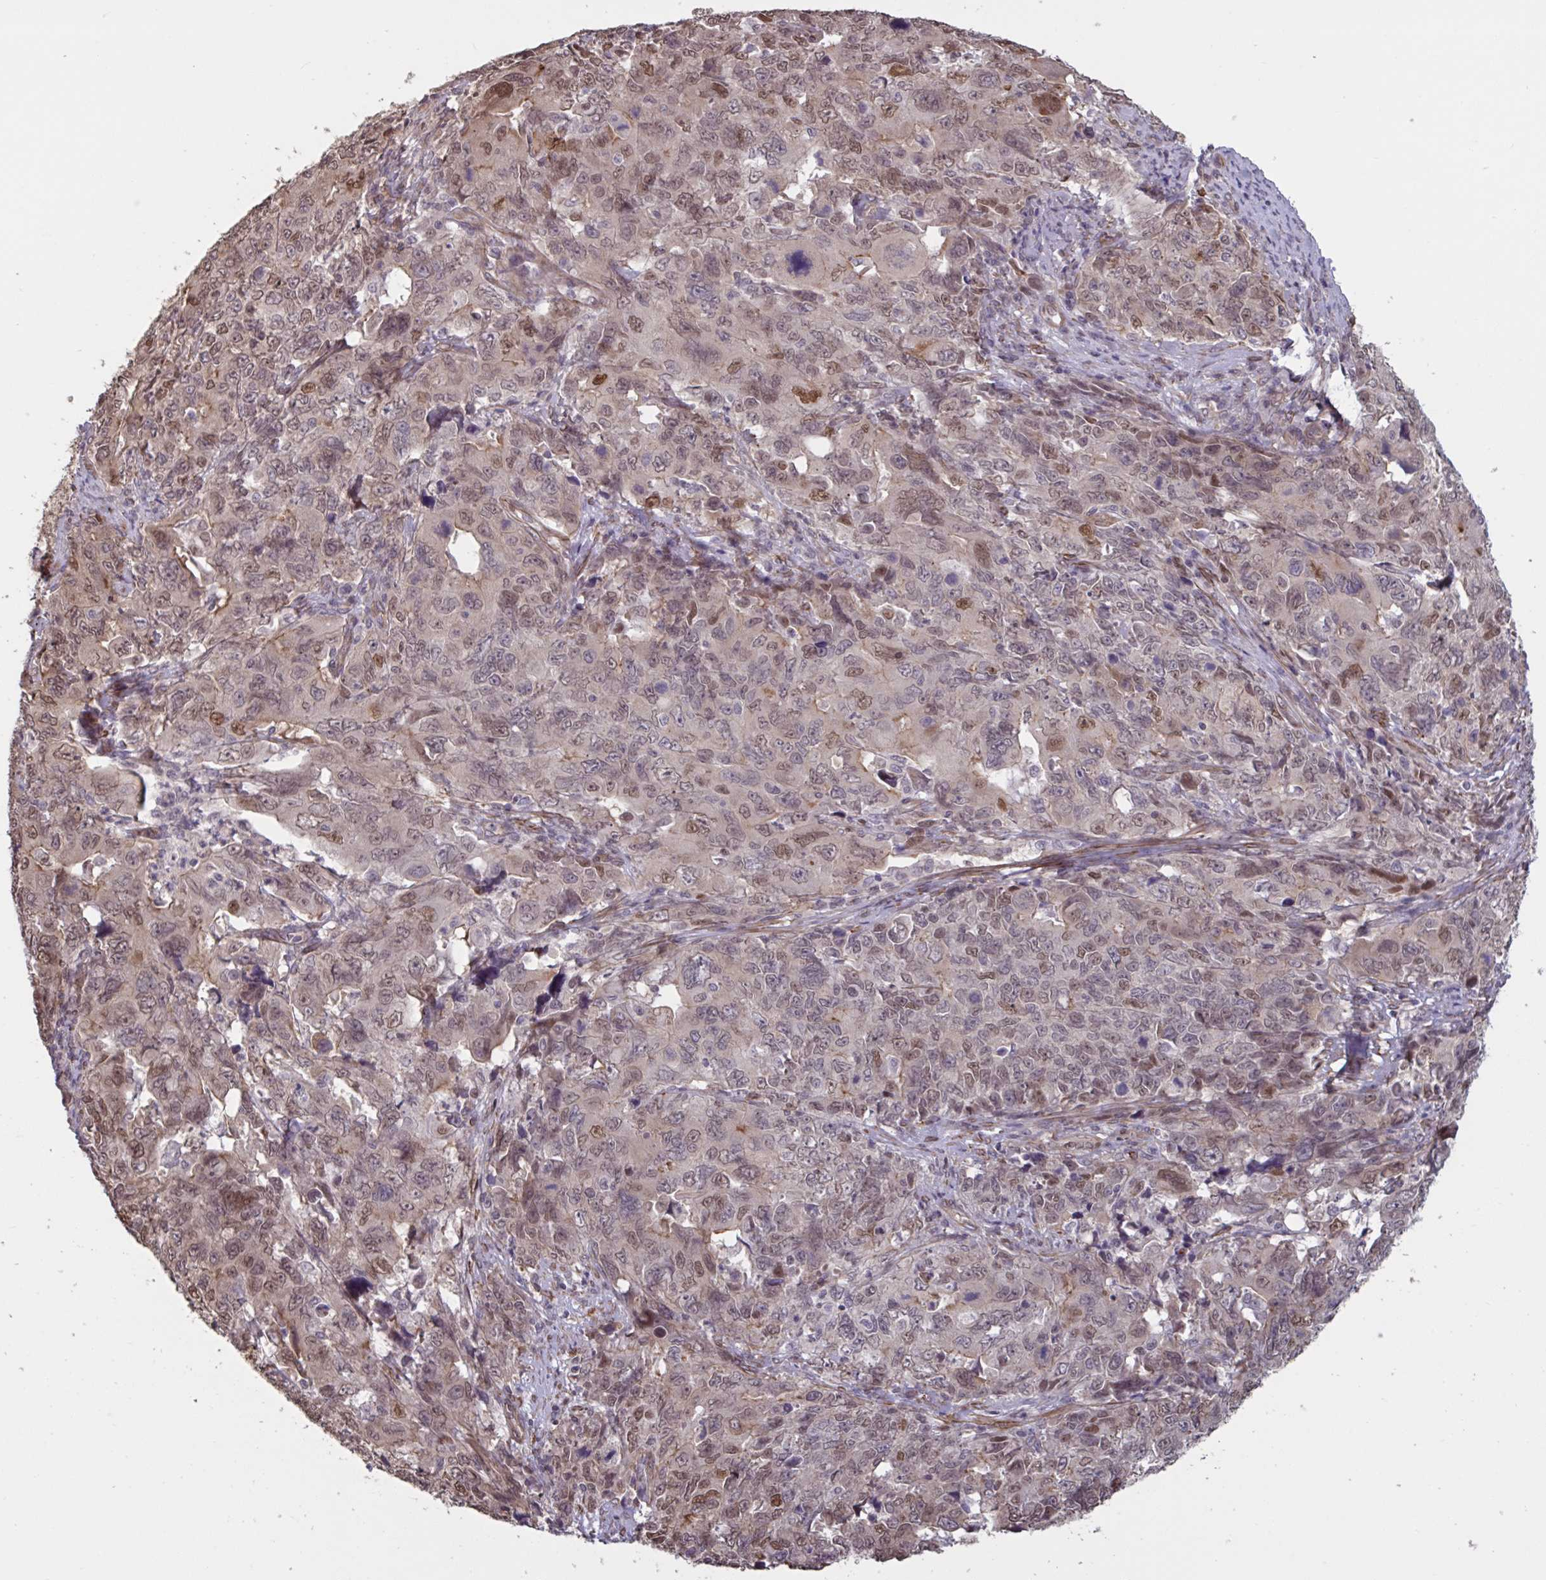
{"staining": {"intensity": "moderate", "quantity": "25%-75%", "location": "nuclear"}, "tissue": "cervical cancer", "cell_type": "Tumor cells", "image_type": "cancer", "snomed": [{"axis": "morphology", "description": "Adenocarcinoma, NOS"}, {"axis": "topography", "description": "Cervix"}], "caption": "IHC image of neoplastic tissue: human adenocarcinoma (cervical) stained using immunohistochemistry reveals medium levels of moderate protein expression localized specifically in the nuclear of tumor cells, appearing as a nuclear brown color.", "gene": "IPO5", "patient": {"sex": "female", "age": 63}}